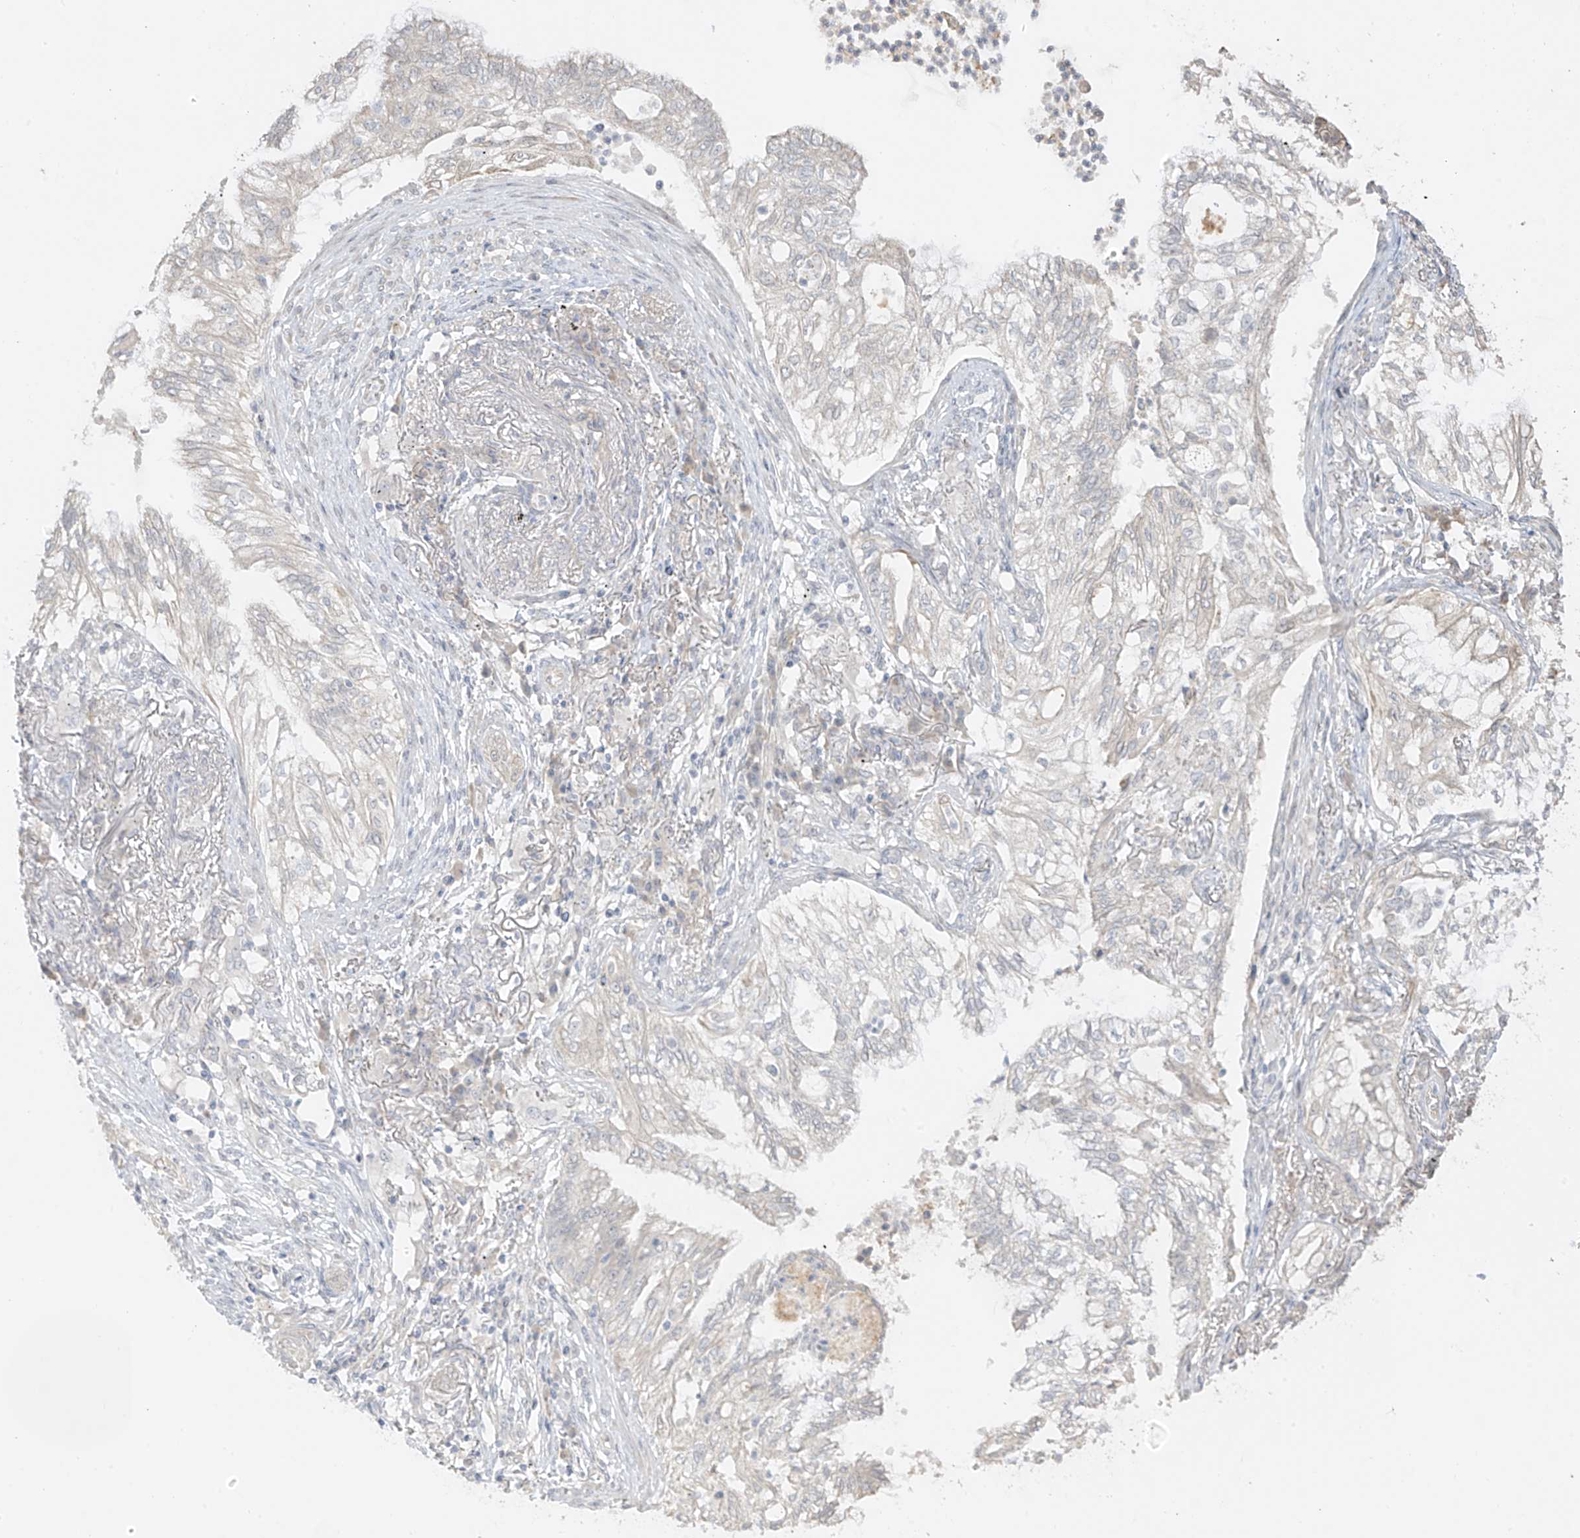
{"staining": {"intensity": "negative", "quantity": "none", "location": "none"}, "tissue": "lung cancer", "cell_type": "Tumor cells", "image_type": "cancer", "snomed": [{"axis": "morphology", "description": "Adenocarcinoma, NOS"}, {"axis": "topography", "description": "Lung"}], "caption": "Tumor cells show no significant protein staining in lung cancer.", "gene": "DCDC2", "patient": {"sex": "female", "age": 70}}